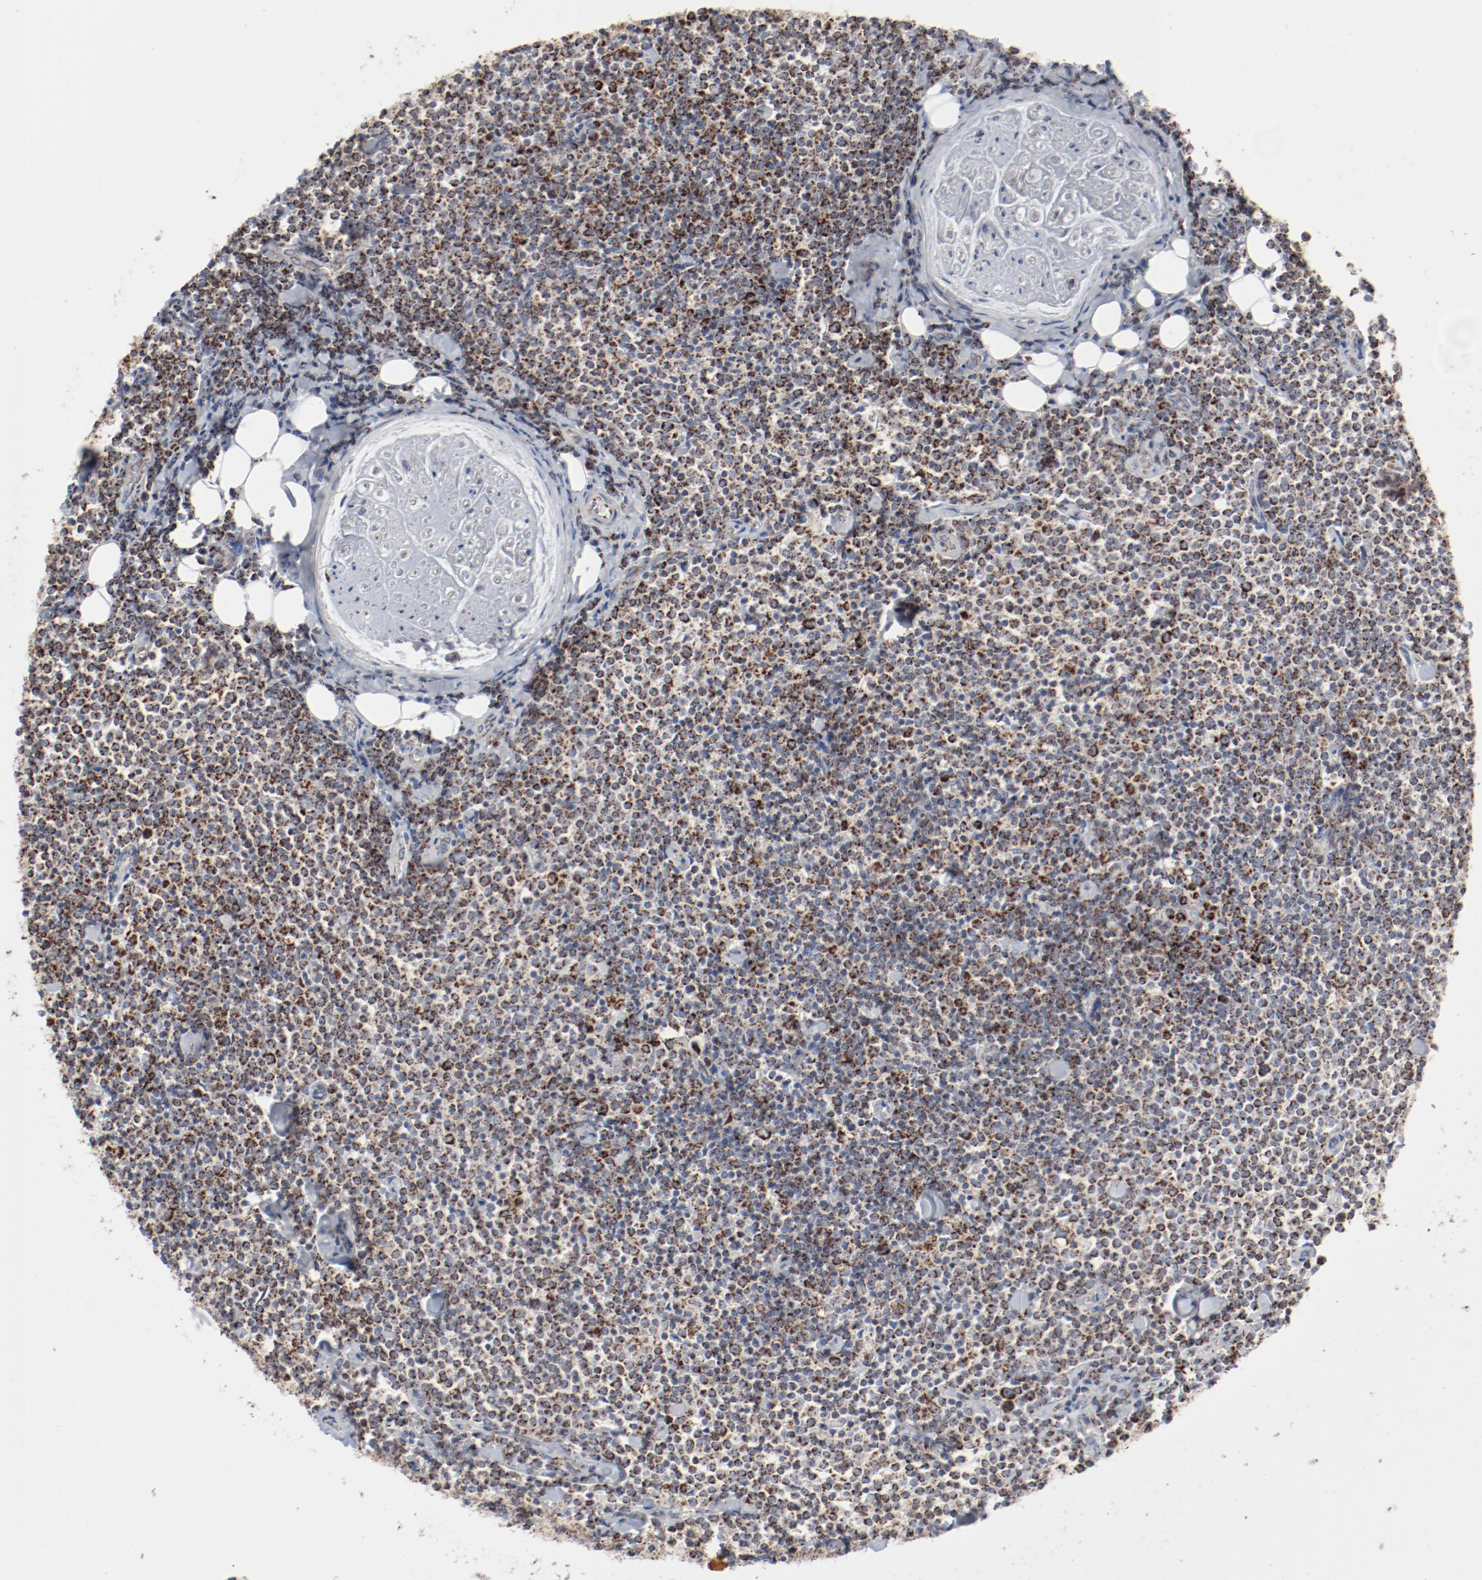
{"staining": {"intensity": "moderate", "quantity": ">75%", "location": "cytoplasmic/membranous"}, "tissue": "lymphoma", "cell_type": "Tumor cells", "image_type": "cancer", "snomed": [{"axis": "morphology", "description": "Malignant lymphoma, non-Hodgkin's type, Low grade"}, {"axis": "topography", "description": "Soft tissue"}], "caption": "Lymphoma was stained to show a protein in brown. There is medium levels of moderate cytoplasmic/membranous expression in about >75% of tumor cells. (DAB (3,3'-diaminobenzidine) = brown stain, brightfield microscopy at high magnification).", "gene": "SETD3", "patient": {"sex": "male", "age": 92}}